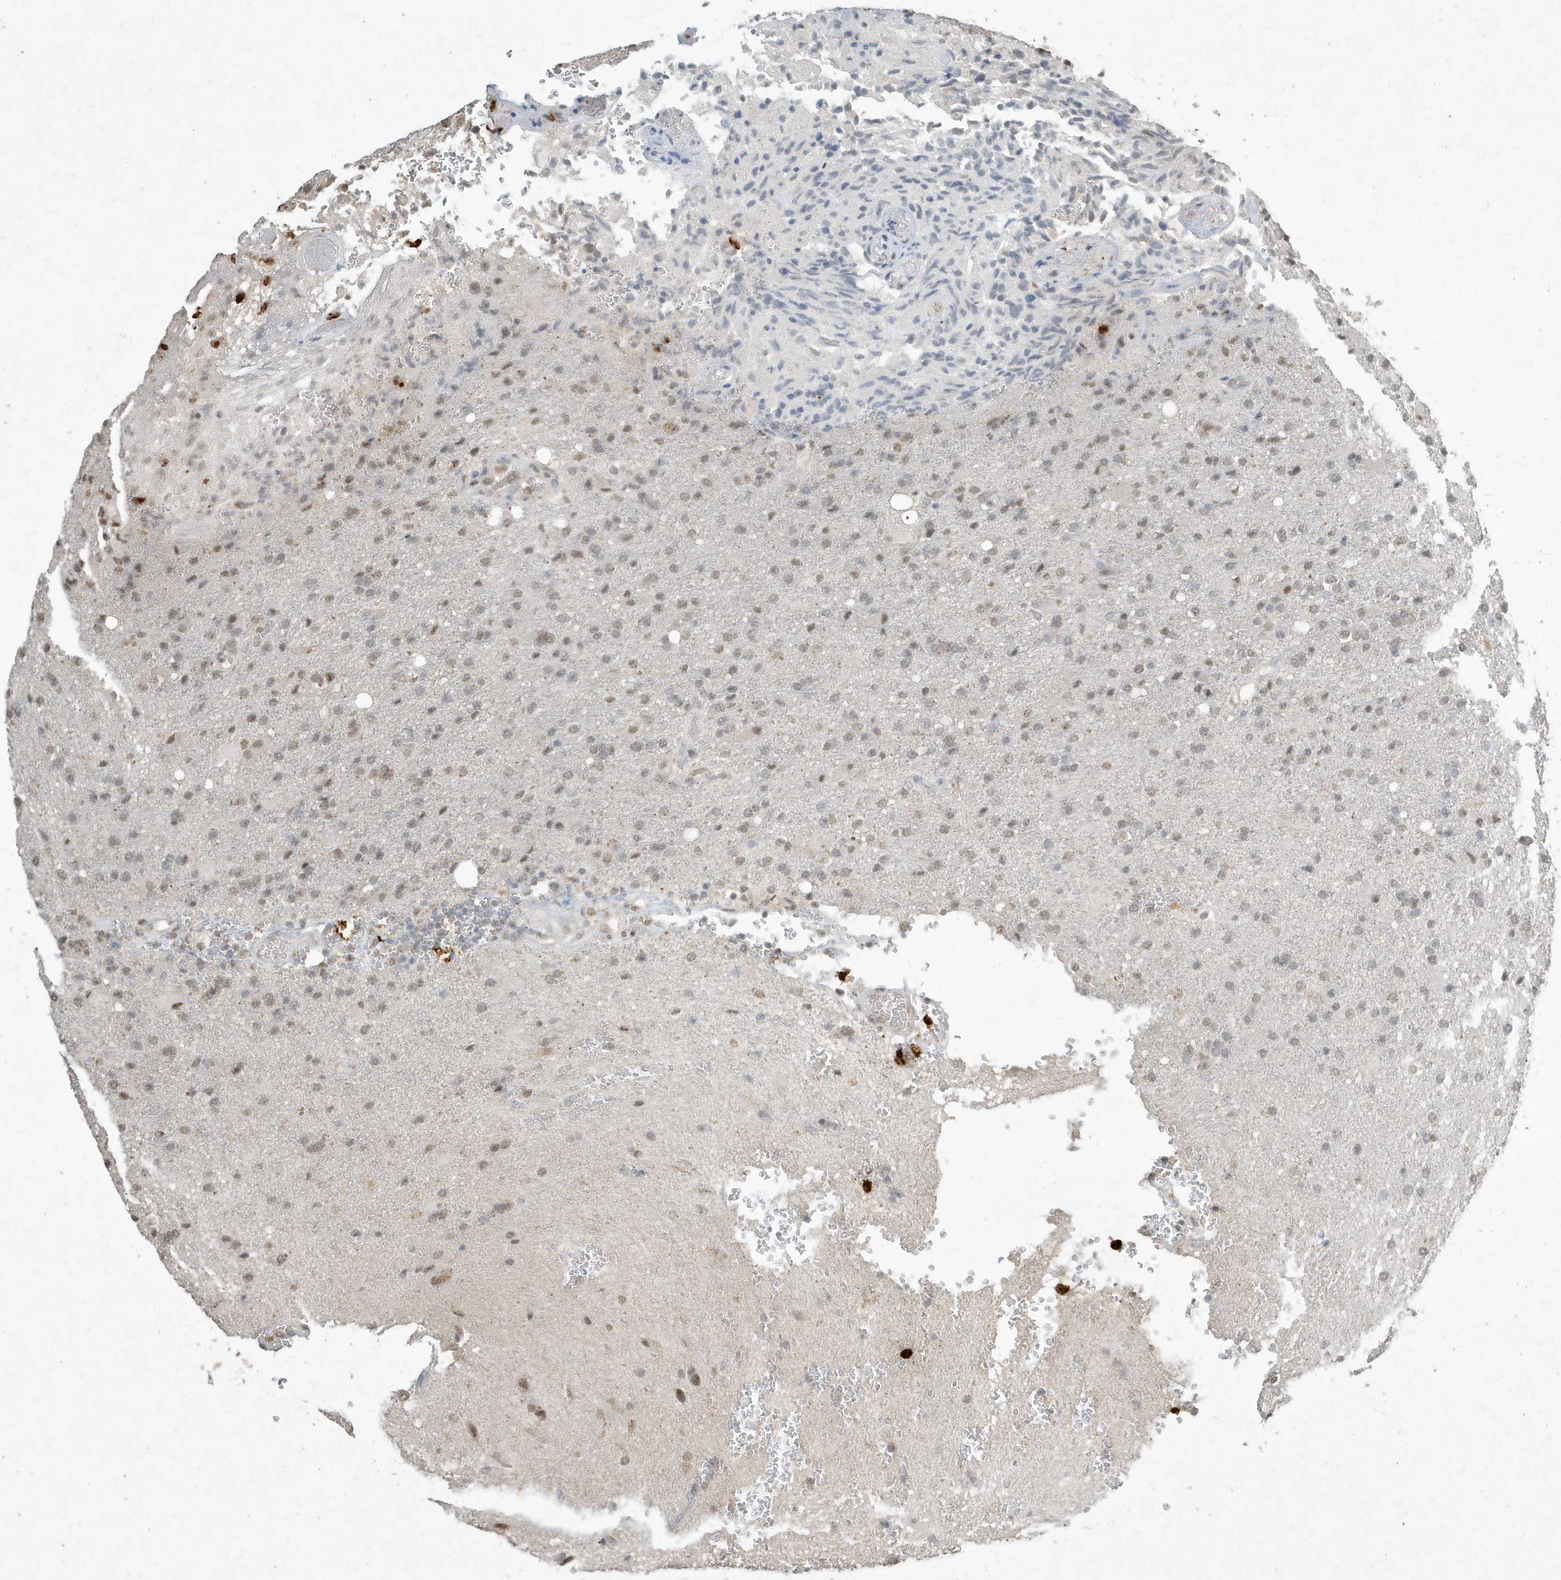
{"staining": {"intensity": "weak", "quantity": ">75%", "location": "nuclear"}, "tissue": "glioma", "cell_type": "Tumor cells", "image_type": "cancer", "snomed": [{"axis": "morphology", "description": "Glioma, malignant, High grade"}, {"axis": "topography", "description": "Brain"}], "caption": "Protein analysis of malignant high-grade glioma tissue exhibits weak nuclear positivity in approximately >75% of tumor cells.", "gene": "DEFA1", "patient": {"sex": "male", "age": 71}}